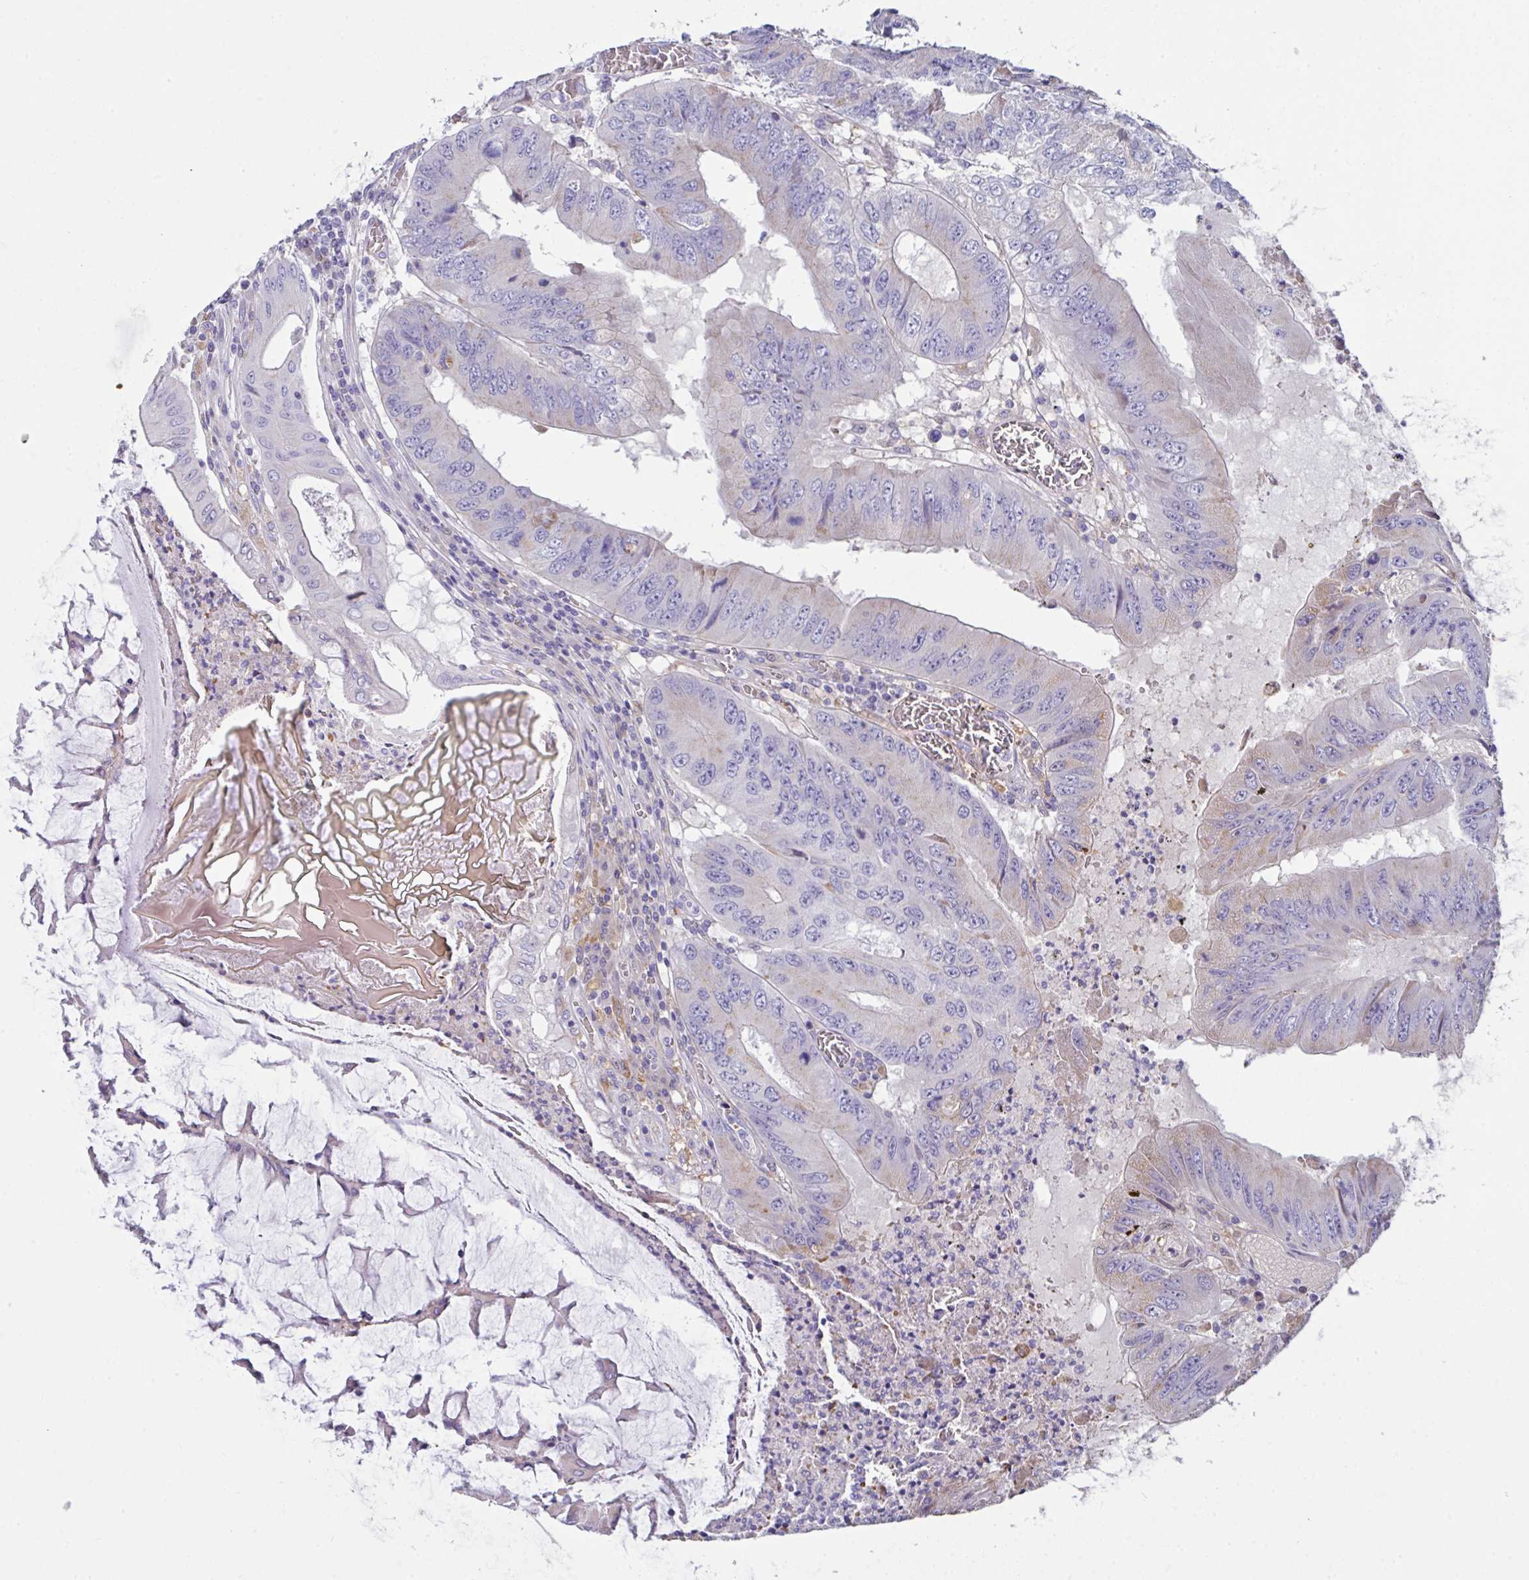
{"staining": {"intensity": "negative", "quantity": "none", "location": "none"}, "tissue": "colorectal cancer", "cell_type": "Tumor cells", "image_type": "cancer", "snomed": [{"axis": "morphology", "description": "Adenocarcinoma, NOS"}, {"axis": "topography", "description": "Colon"}], "caption": "Colorectal cancer (adenocarcinoma) stained for a protein using immunohistochemistry (IHC) demonstrates no staining tumor cells.", "gene": "TFAP2C", "patient": {"sex": "male", "age": 53}}